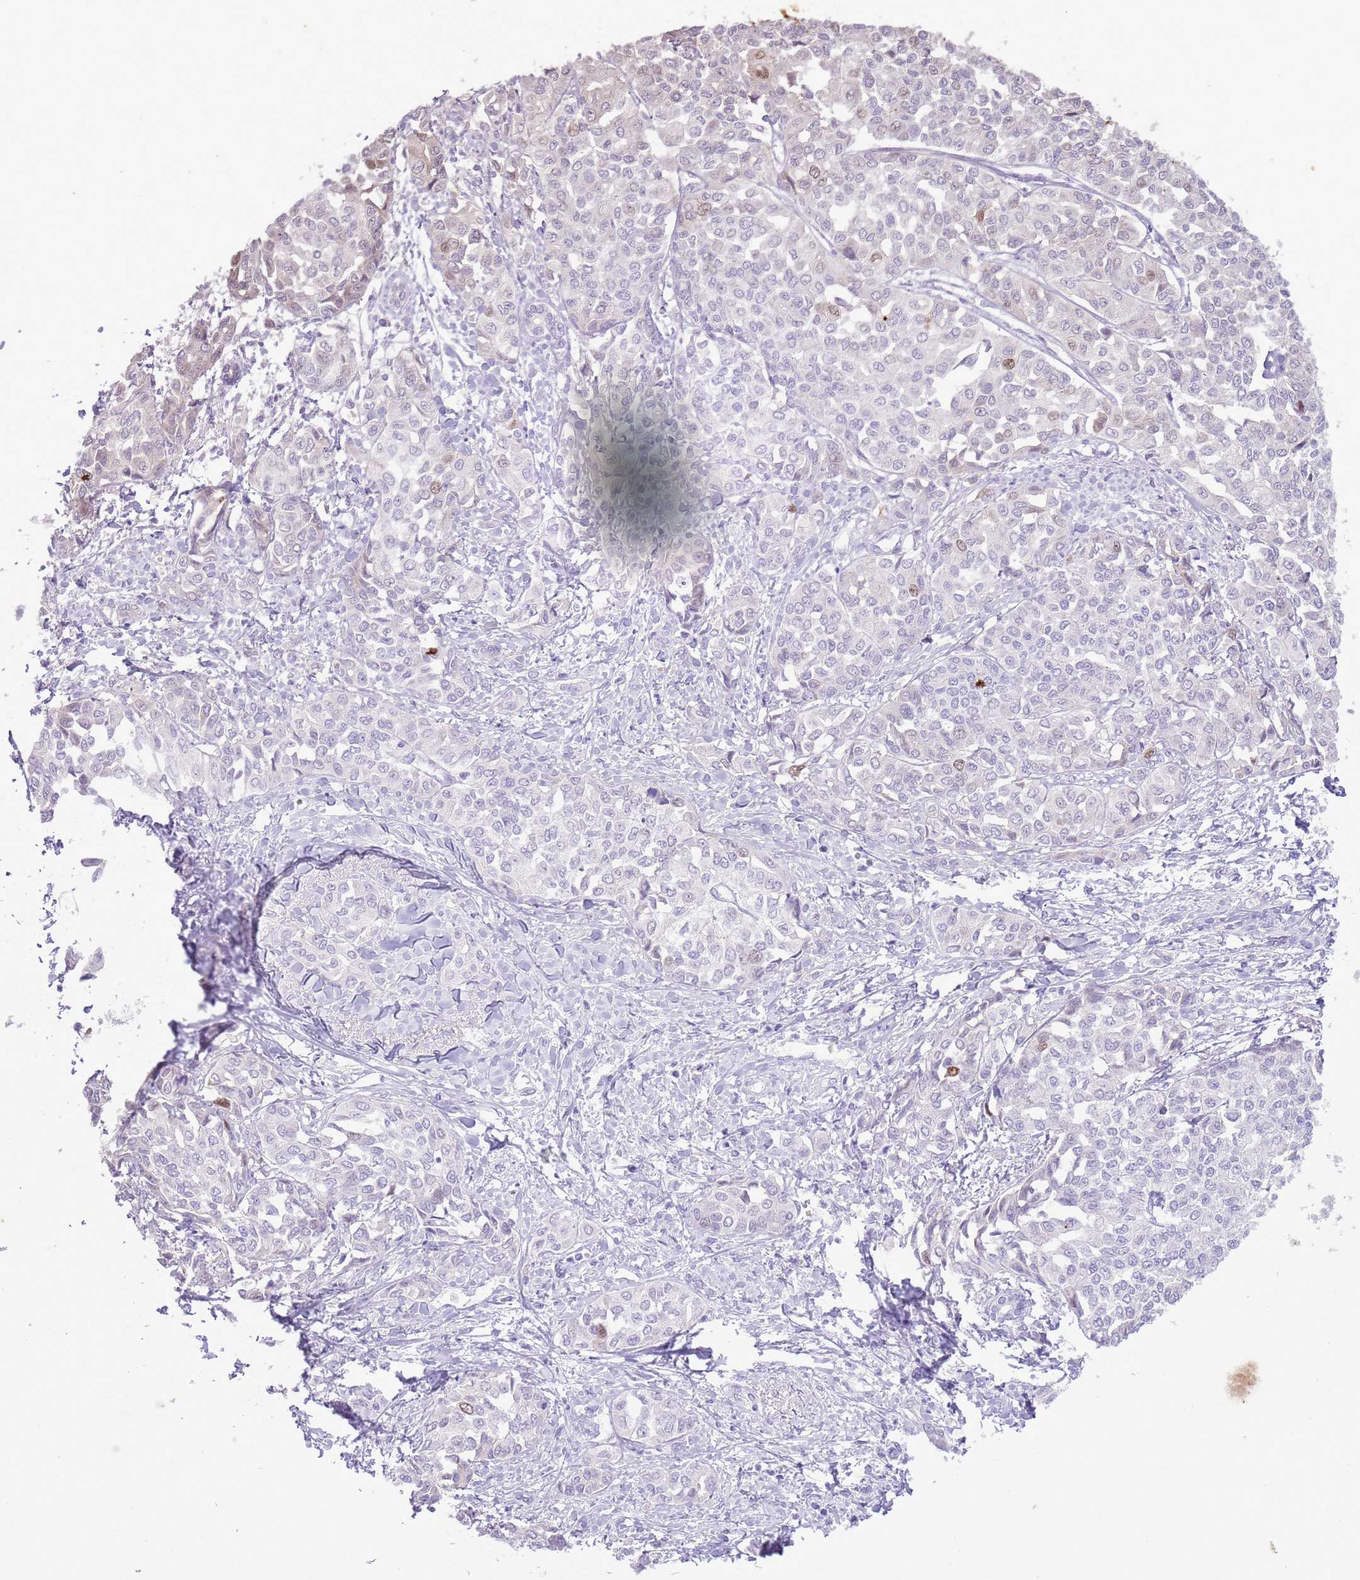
{"staining": {"intensity": "negative", "quantity": "none", "location": "none"}, "tissue": "liver cancer", "cell_type": "Tumor cells", "image_type": "cancer", "snomed": [{"axis": "morphology", "description": "Cholangiocarcinoma"}, {"axis": "topography", "description": "Liver"}], "caption": "Immunohistochemistry (IHC) of human cholangiocarcinoma (liver) demonstrates no staining in tumor cells.", "gene": "GMNN", "patient": {"sex": "female", "age": 77}}